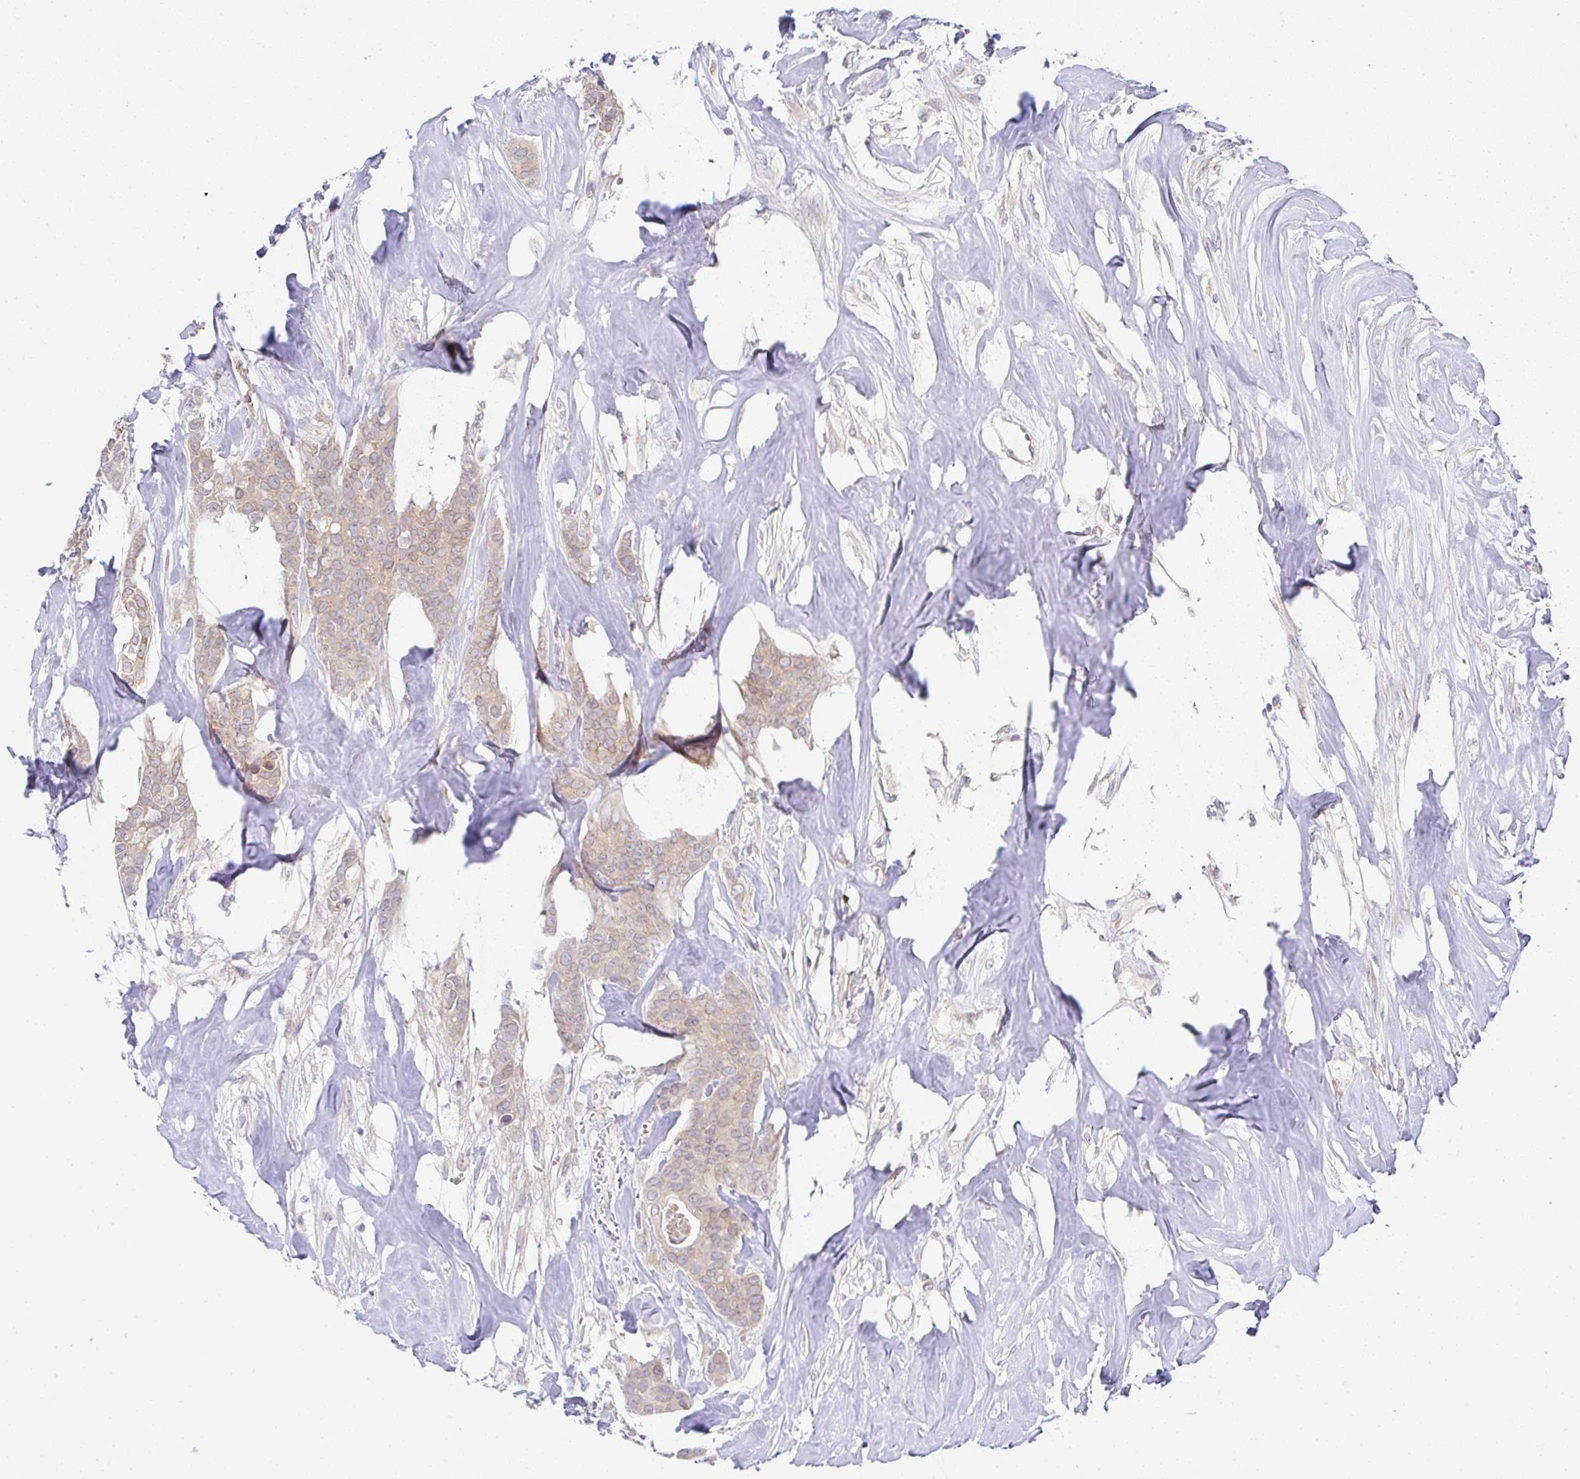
{"staining": {"intensity": "moderate", "quantity": ">75%", "location": "cytoplasmic/membranous"}, "tissue": "breast cancer", "cell_type": "Tumor cells", "image_type": "cancer", "snomed": [{"axis": "morphology", "description": "Duct carcinoma"}, {"axis": "topography", "description": "Breast"}], "caption": "Brown immunohistochemical staining in human breast infiltrating ductal carcinoma shows moderate cytoplasmic/membranous staining in approximately >75% of tumor cells.", "gene": "DERL2", "patient": {"sex": "female", "age": 84}}